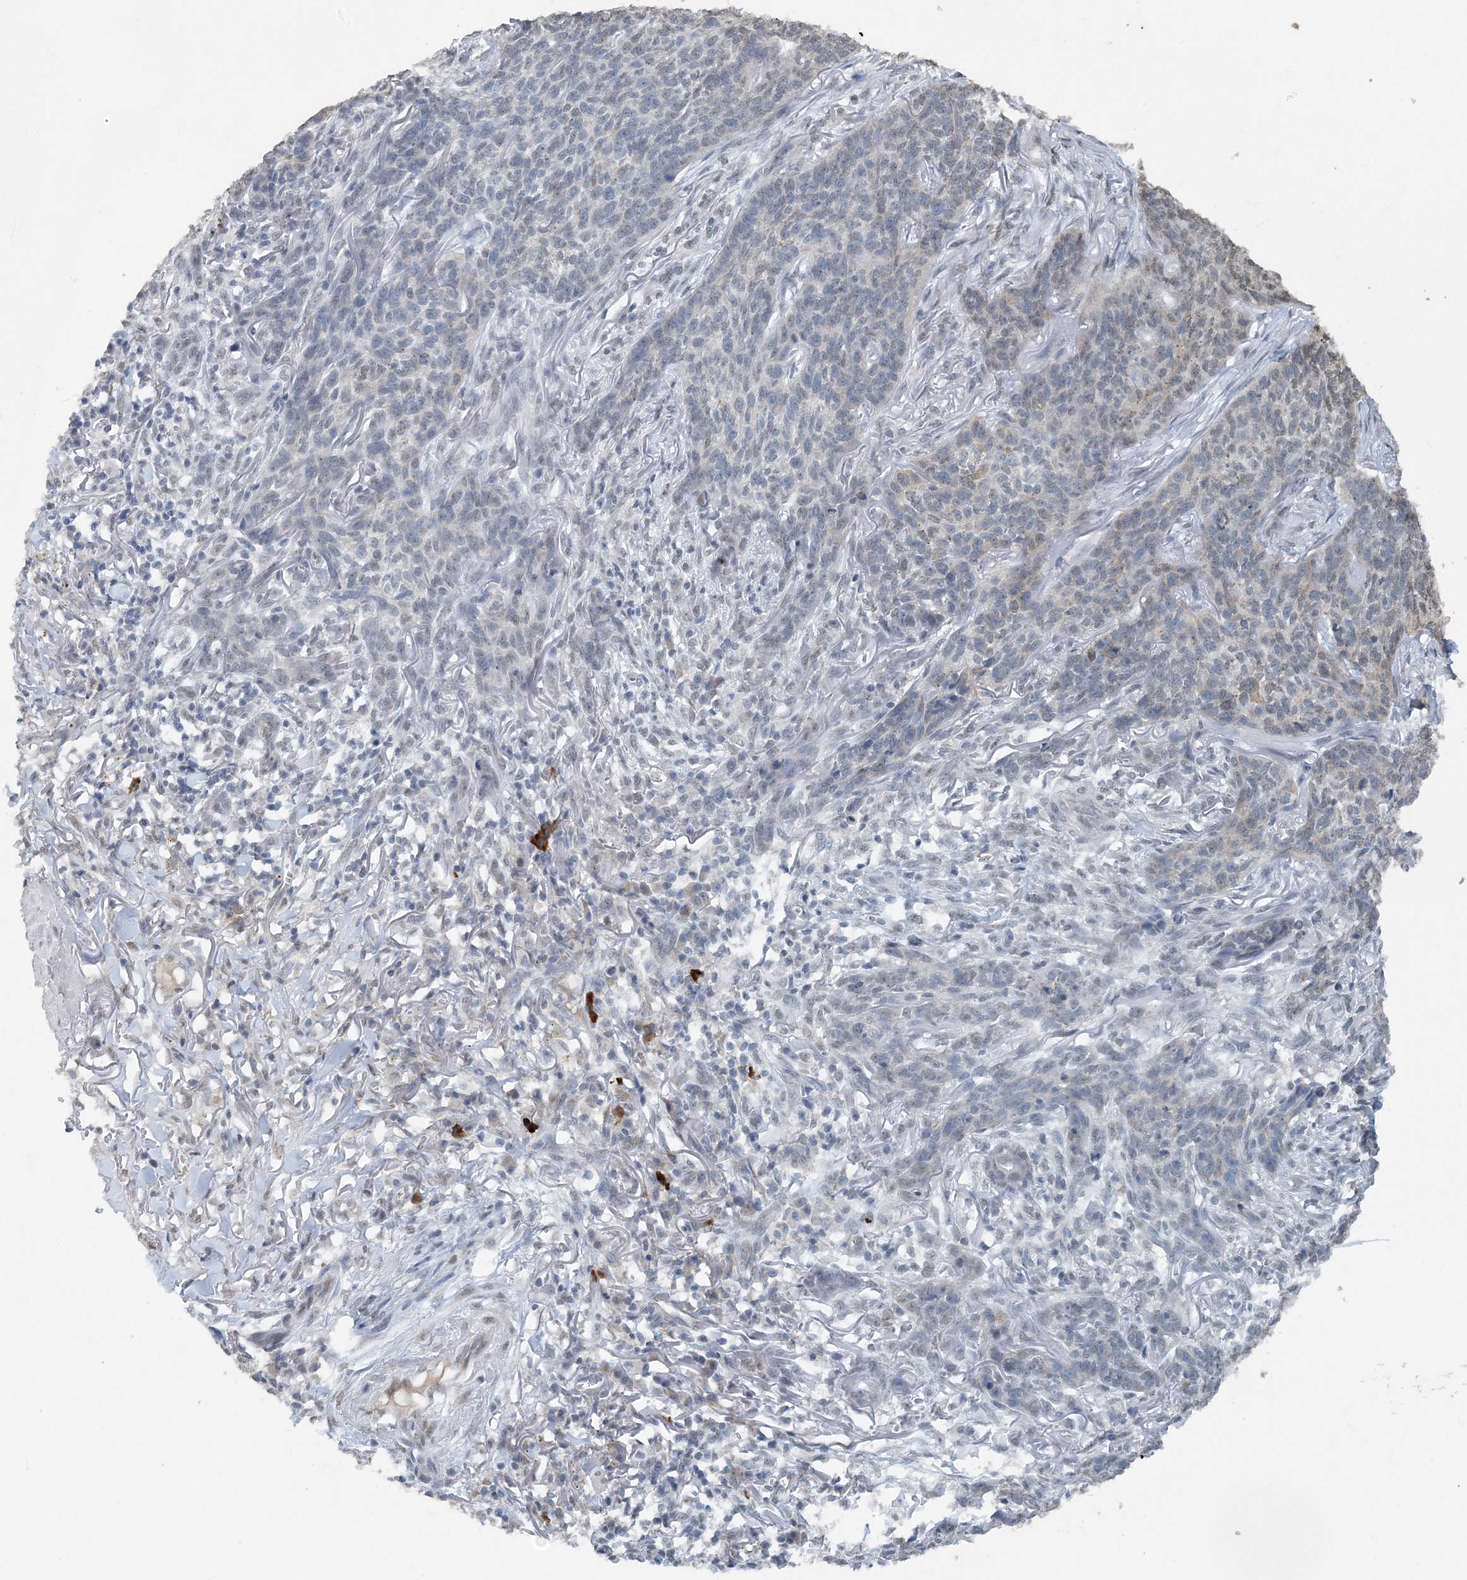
{"staining": {"intensity": "negative", "quantity": "none", "location": "none"}, "tissue": "skin cancer", "cell_type": "Tumor cells", "image_type": "cancer", "snomed": [{"axis": "morphology", "description": "Basal cell carcinoma"}, {"axis": "topography", "description": "Skin"}], "caption": "The photomicrograph displays no significant staining in tumor cells of basal cell carcinoma (skin).", "gene": "MBD2", "patient": {"sex": "male", "age": 85}}